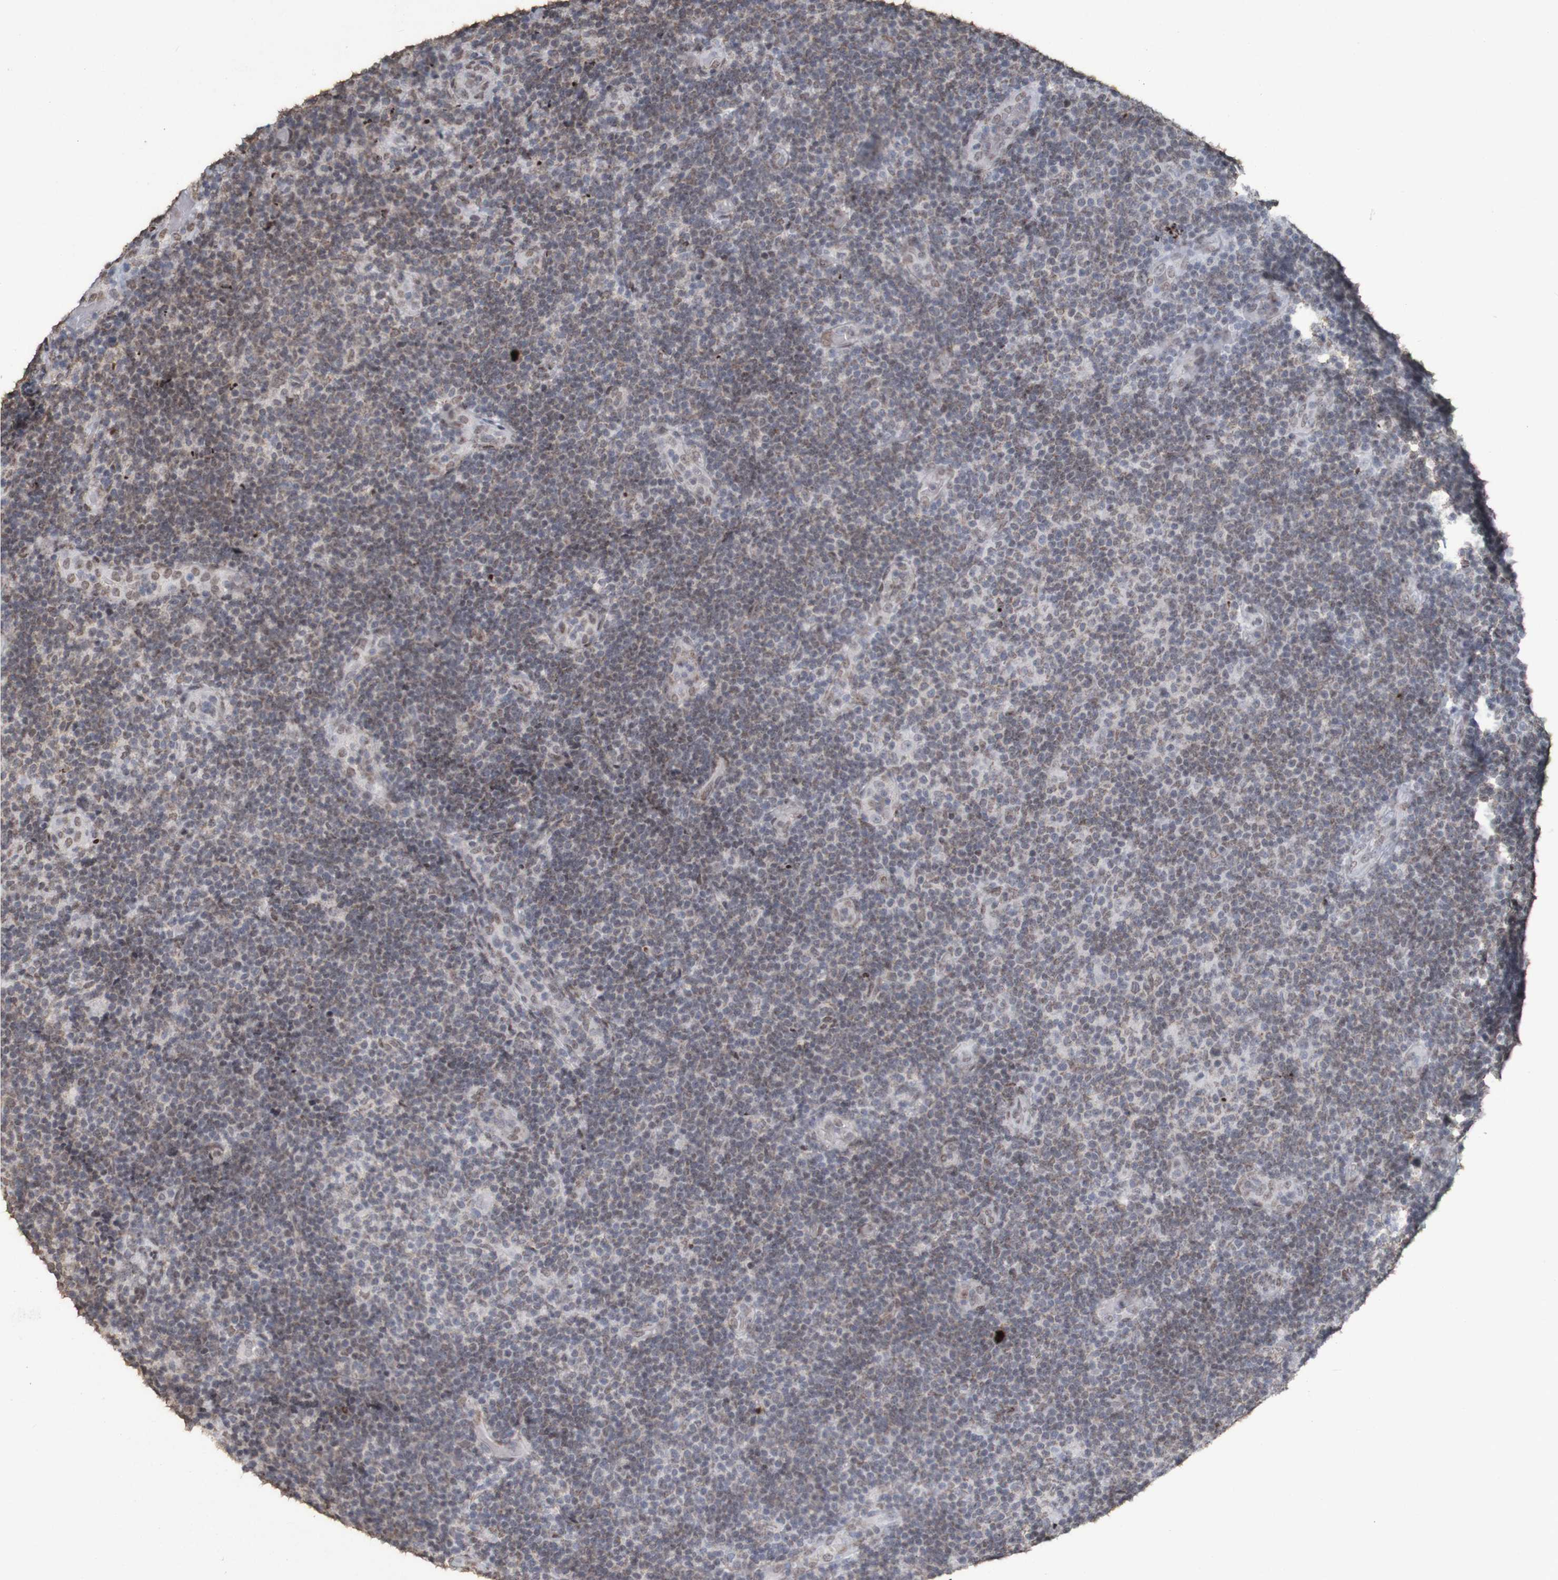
{"staining": {"intensity": "weak", "quantity": "25%-75%", "location": "nuclear"}, "tissue": "lymphoma", "cell_type": "Tumor cells", "image_type": "cancer", "snomed": [{"axis": "morphology", "description": "Malignant lymphoma, non-Hodgkin's type, Low grade"}, {"axis": "topography", "description": "Lymph node"}], "caption": "Lymphoma stained with a protein marker displays weak staining in tumor cells.", "gene": "GFI1", "patient": {"sex": "male", "age": 83}}